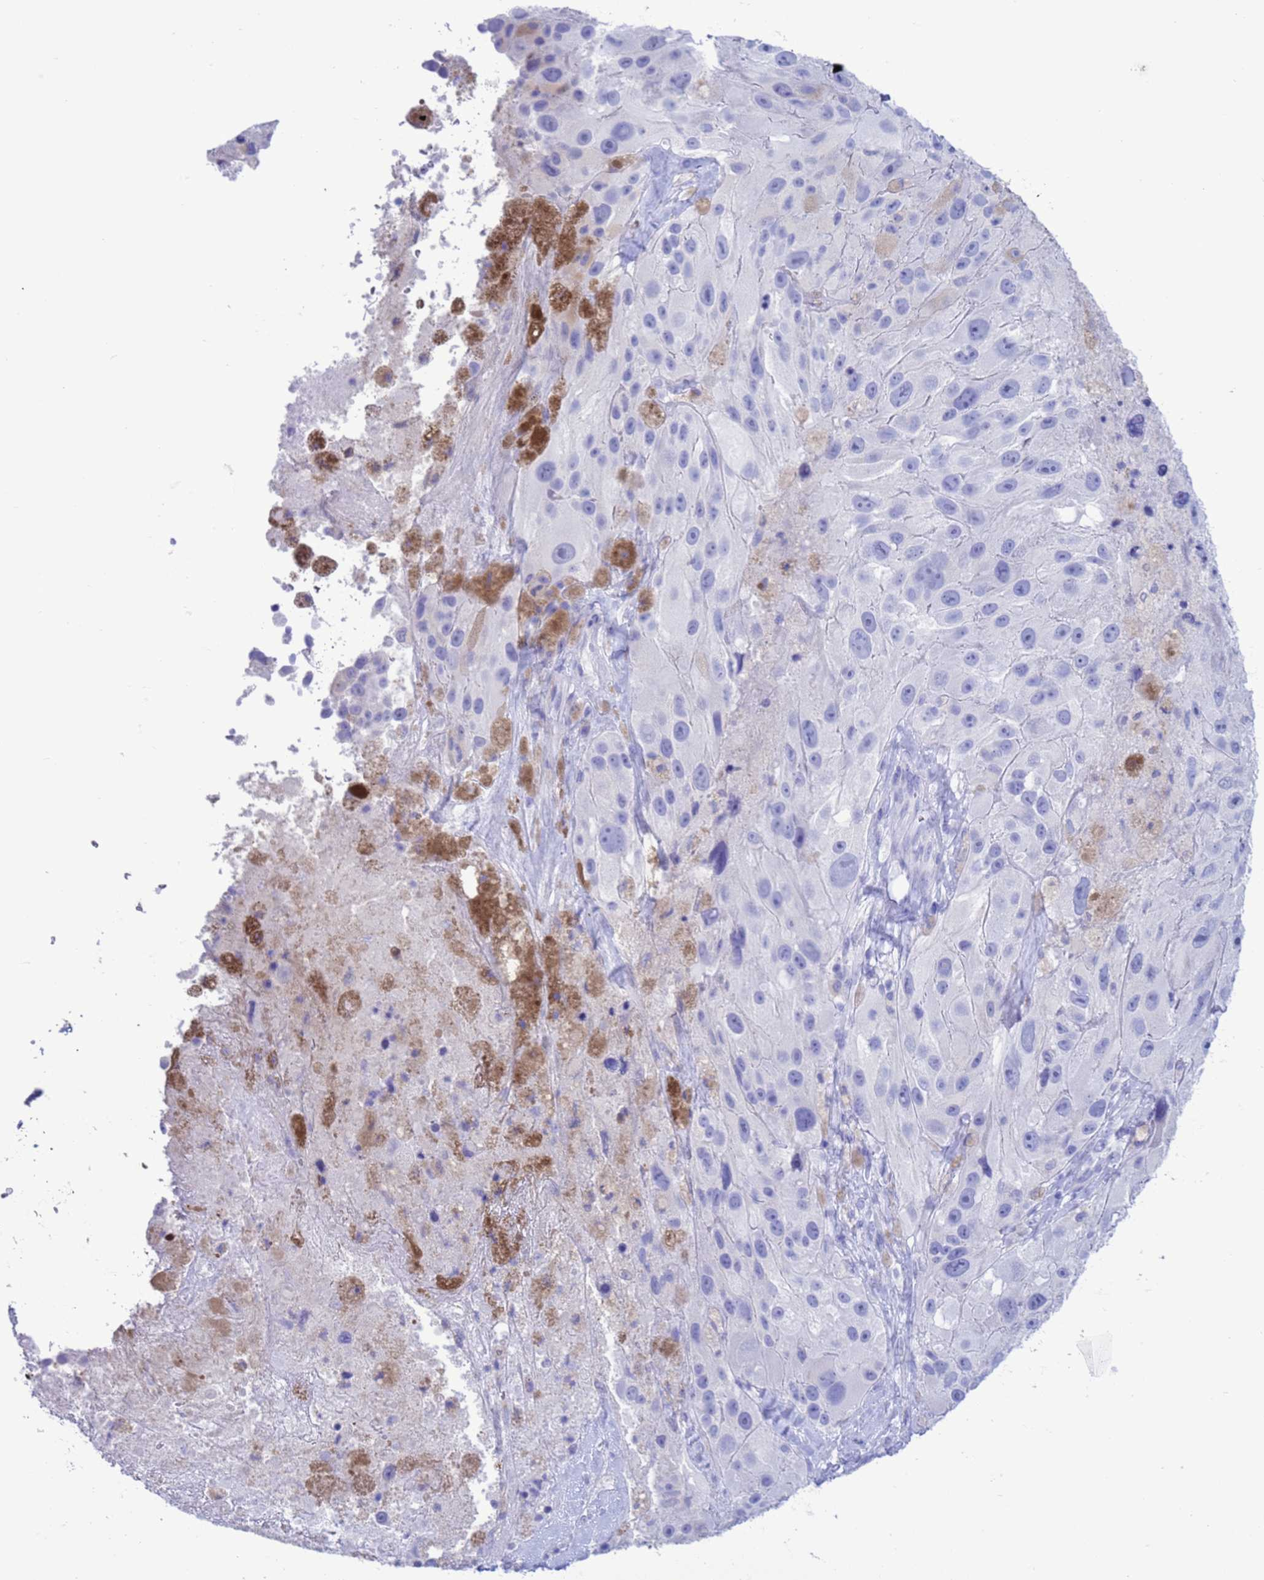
{"staining": {"intensity": "negative", "quantity": "none", "location": "none"}, "tissue": "melanoma", "cell_type": "Tumor cells", "image_type": "cancer", "snomed": [{"axis": "morphology", "description": "Malignant melanoma, Metastatic site"}, {"axis": "topography", "description": "Lymph node"}], "caption": "High power microscopy image of an IHC image of melanoma, revealing no significant expression in tumor cells. The staining was performed using DAB (3,3'-diaminobenzidine) to visualize the protein expression in brown, while the nuclei were stained in blue with hematoxylin (Magnification: 20x).", "gene": "GSTM1", "patient": {"sex": "male", "age": 62}}